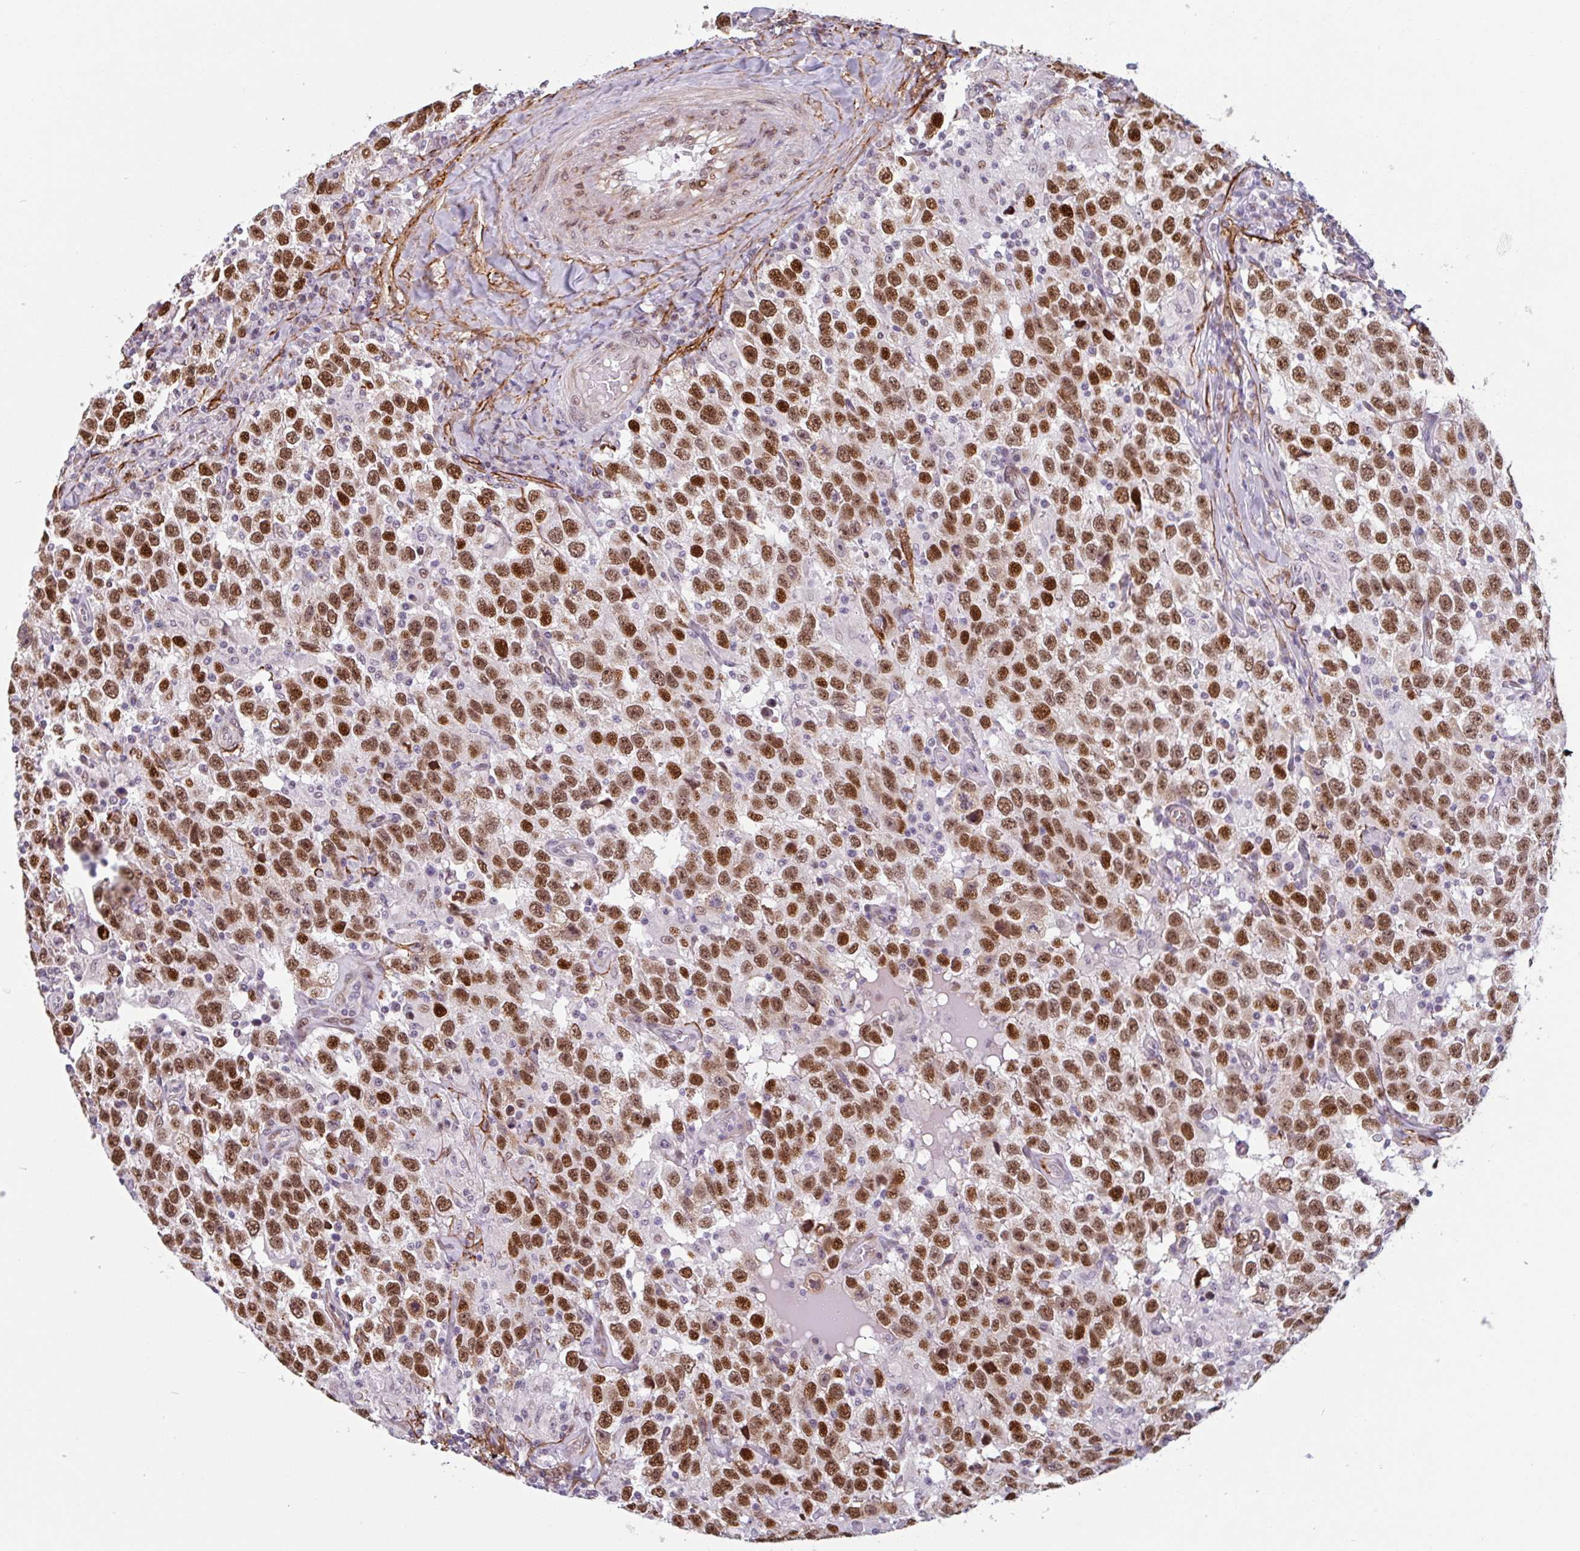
{"staining": {"intensity": "strong", "quantity": ">75%", "location": "nuclear"}, "tissue": "testis cancer", "cell_type": "Tumor cells", "image_type": "cancer", "snomed": [{"axis": "morphology", "description": "Seminoma, NOS"}, {"axis": "topography", "description": "Testis"}], "caption": "Human testis cancer stained for a protein (brown) displays strong nuclear positive positivity in approximately >75% of tumor cells.", "gene": "TMEM119", "patient": {"sex": "male", "age": 41}}